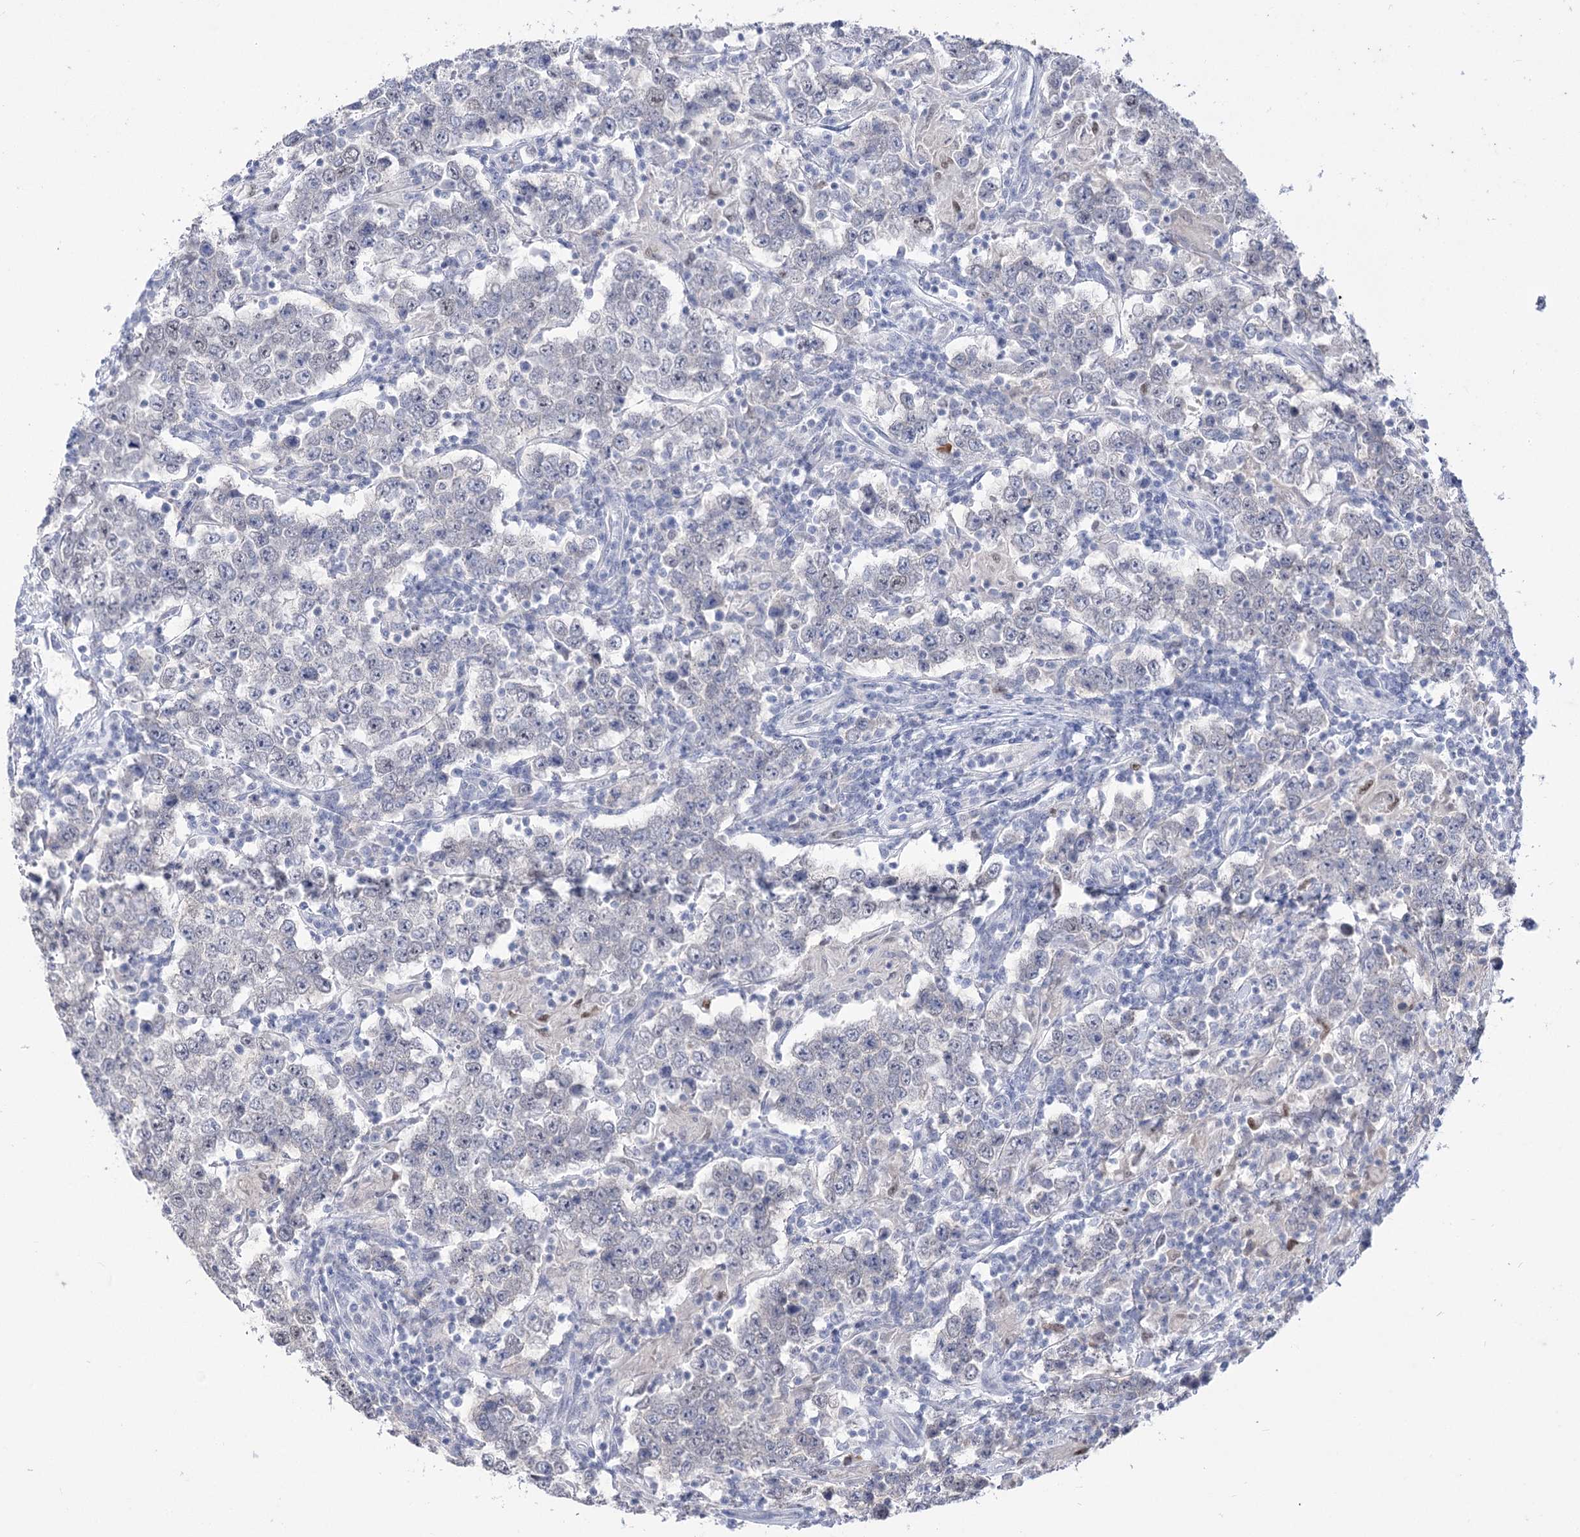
{"staining": {"intensity": "negative", "quantity": "none", "location": "none"}, "tissue": "testis cancer", "cell_type": "Tumor cells", "image_type": "cancer", "snomed": [{"axis": "morphology", "description": "Normal tissue, NOS"}, {"axis": "morphology", "description": "Urothelial carcinoma, High grade"}, {"axis": "morphology", "description": "Seminoma, NOS"}, {"axis": "morphology", "description": "Carcinoma, Embryonal, NOS"}, {"axis": "topography", "description": "Urinary bladder"}, {"axis": "topography", "description": "Testis"}], "caption": "High magnification brightfield microscopy of testis seminoma stained with DAB (3,3'-diaminobenzidine) (brown) and counterstained with hematoxylin (blue): tumor cells show no significant staining.", "gene": "SIAE", "patient": {"sex": "male", "age": 41}}